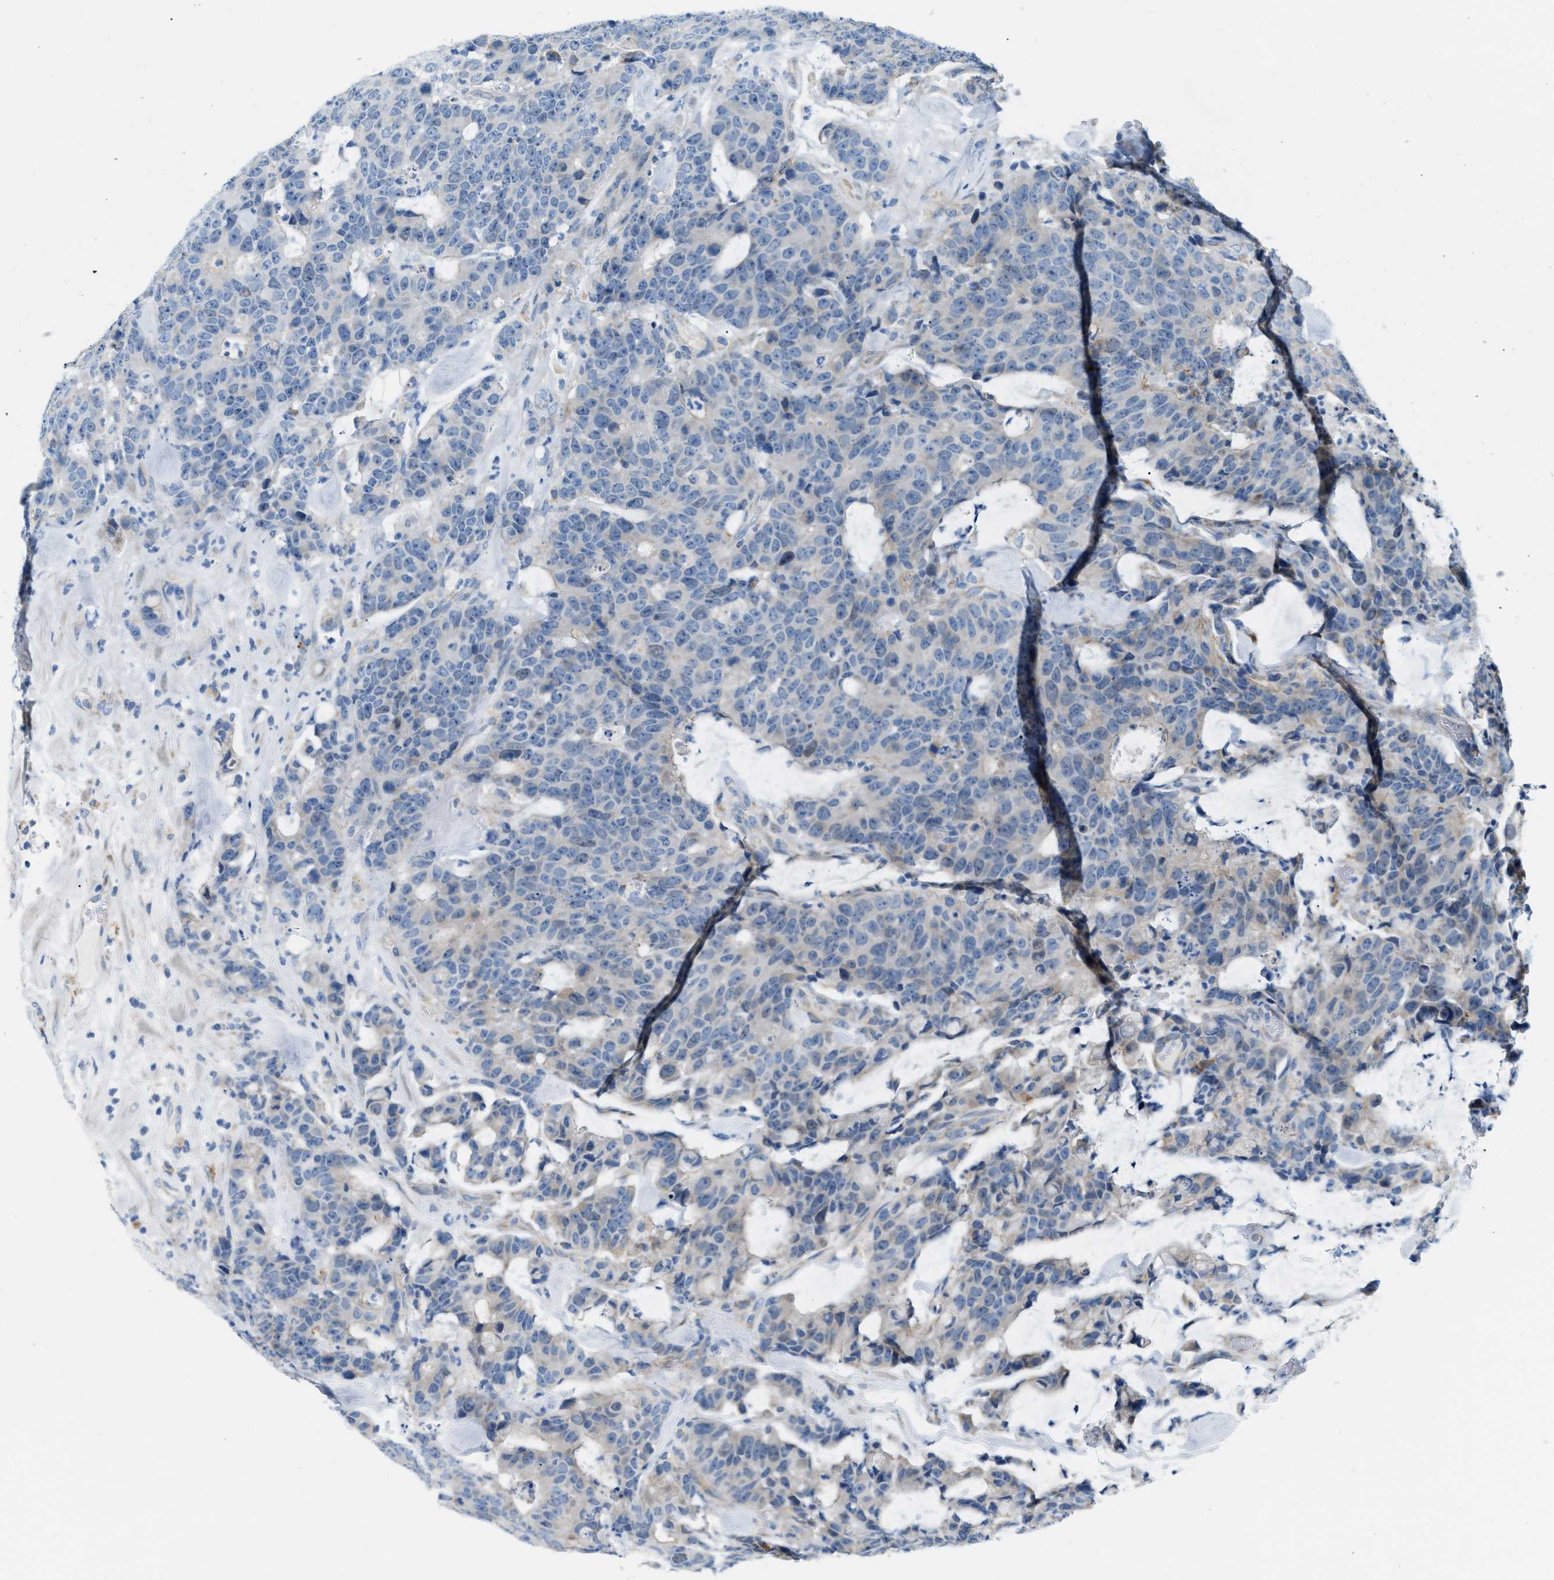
{"staining": {"intensity": "negative", "quantity": "none", "location": "none"}, "tissue": "colorectal cancer", "cell_type": "Tumor cells", "image_type": "cancer", "snomed": [{"axis": "morphology", "description": "Adenocarcinoma, NOS"}, {"axis": "topography", "description": "Colon"}], "caption": "Immunohistochemistry (IHC) histopathology image of human colorectal cancer stained for a protein (brown), which reveals no expression in tumor cells.", "gene": "JADE1", "patient": {"sex": "female", "age": 86}}